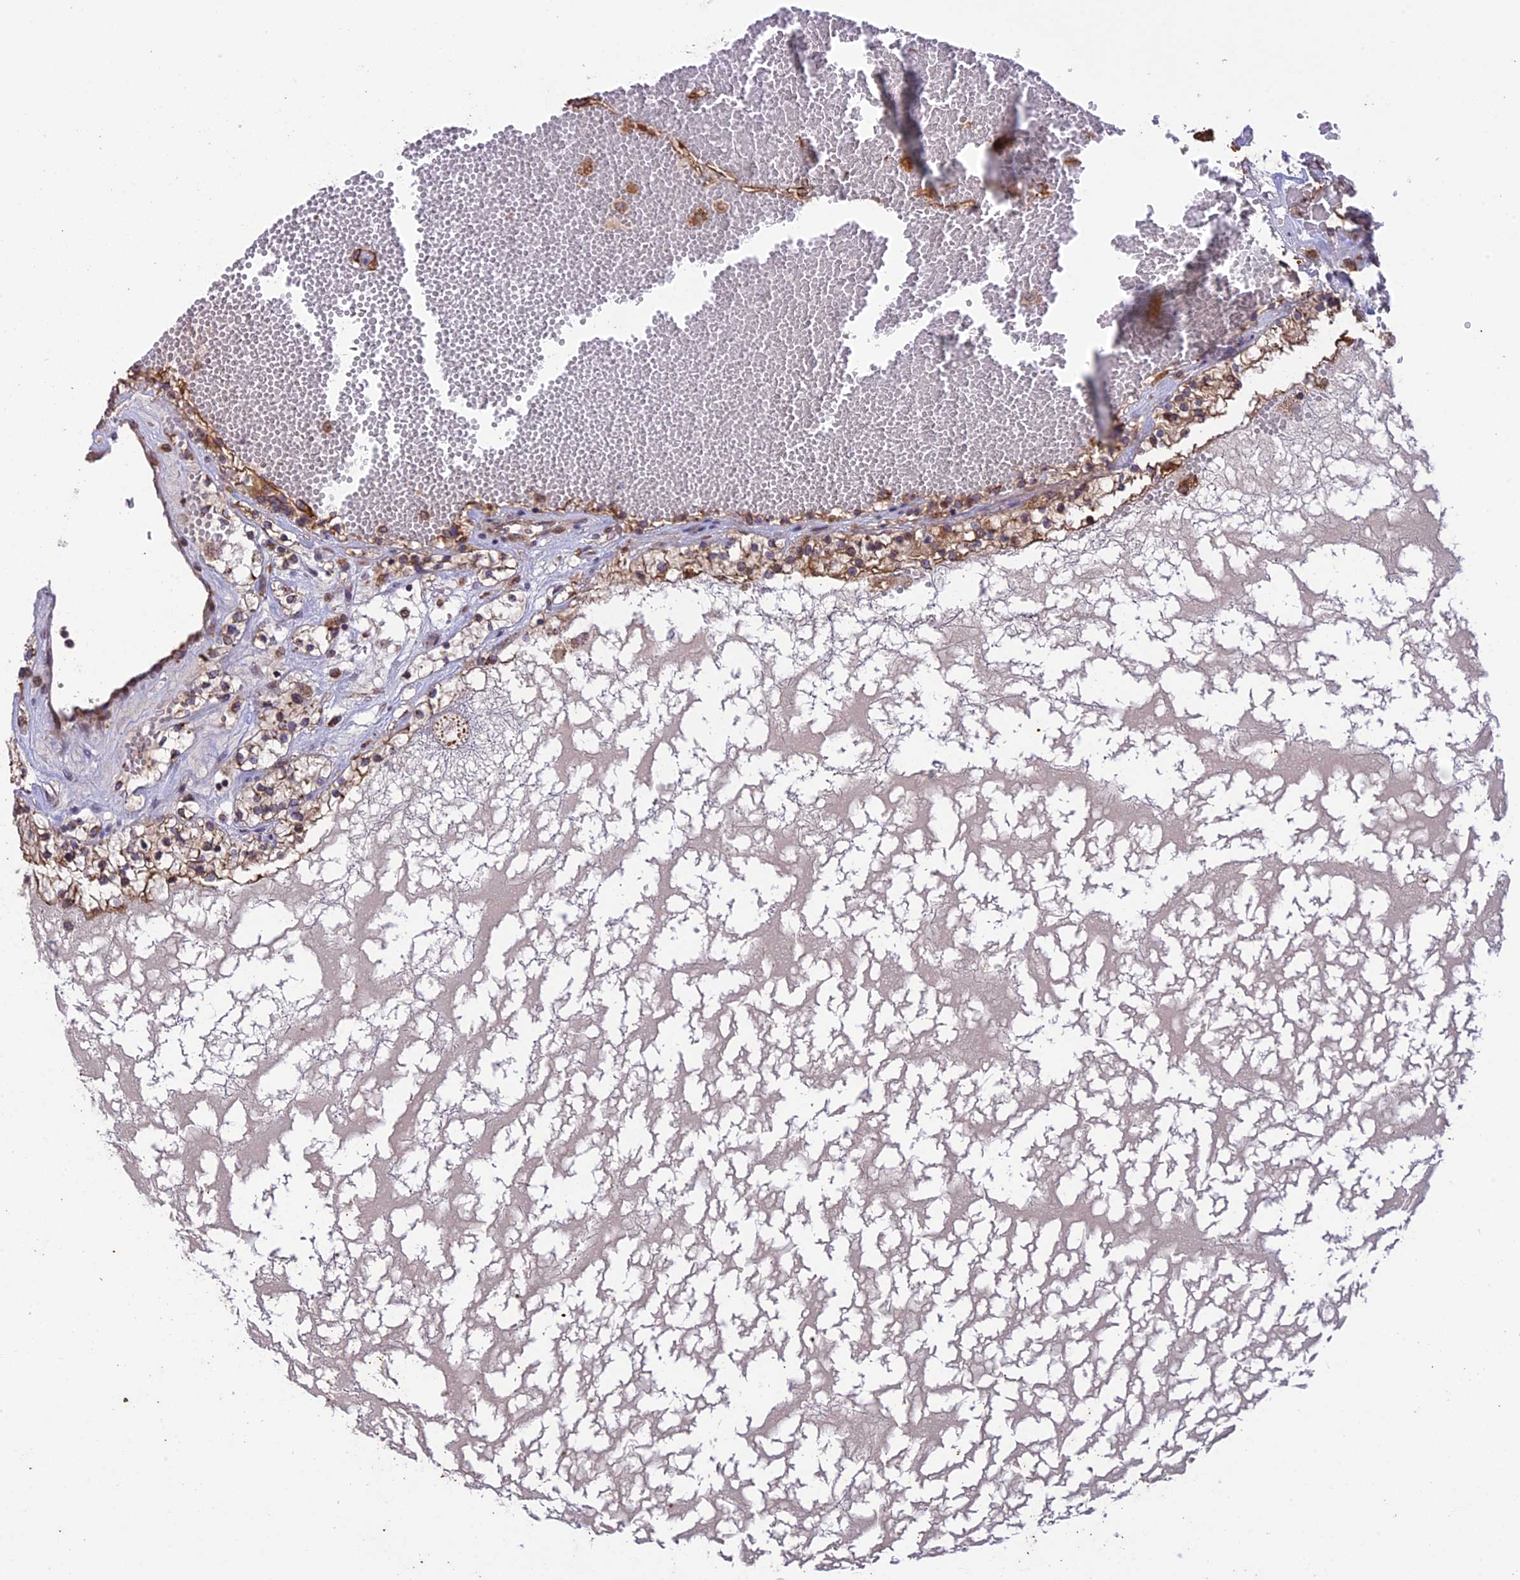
{"staining": {"intensity": "moderate", "quantity": ">75%", "location": "cytoplasmic/membranous"}, "tissue": "renal cancer", "cell_type": "Tumor cells", "image_type": "cancer", "snomed": [{"axis": "morphology", "description": "Normal tissue, NOS"}, {"axis": "morphology", "description": "Adenocarcinoma, NOS"}, {"axis": "topography", "description": "Kidney"}], "caption": "This image displays IHC staining of human adenocarcinoma (renal), with medium moderate cytoplasmic/membranous positivity in about >75% of tumor cells.", "gene": "DMRTA2", "patient": {"sex": "male", "age": 68}}